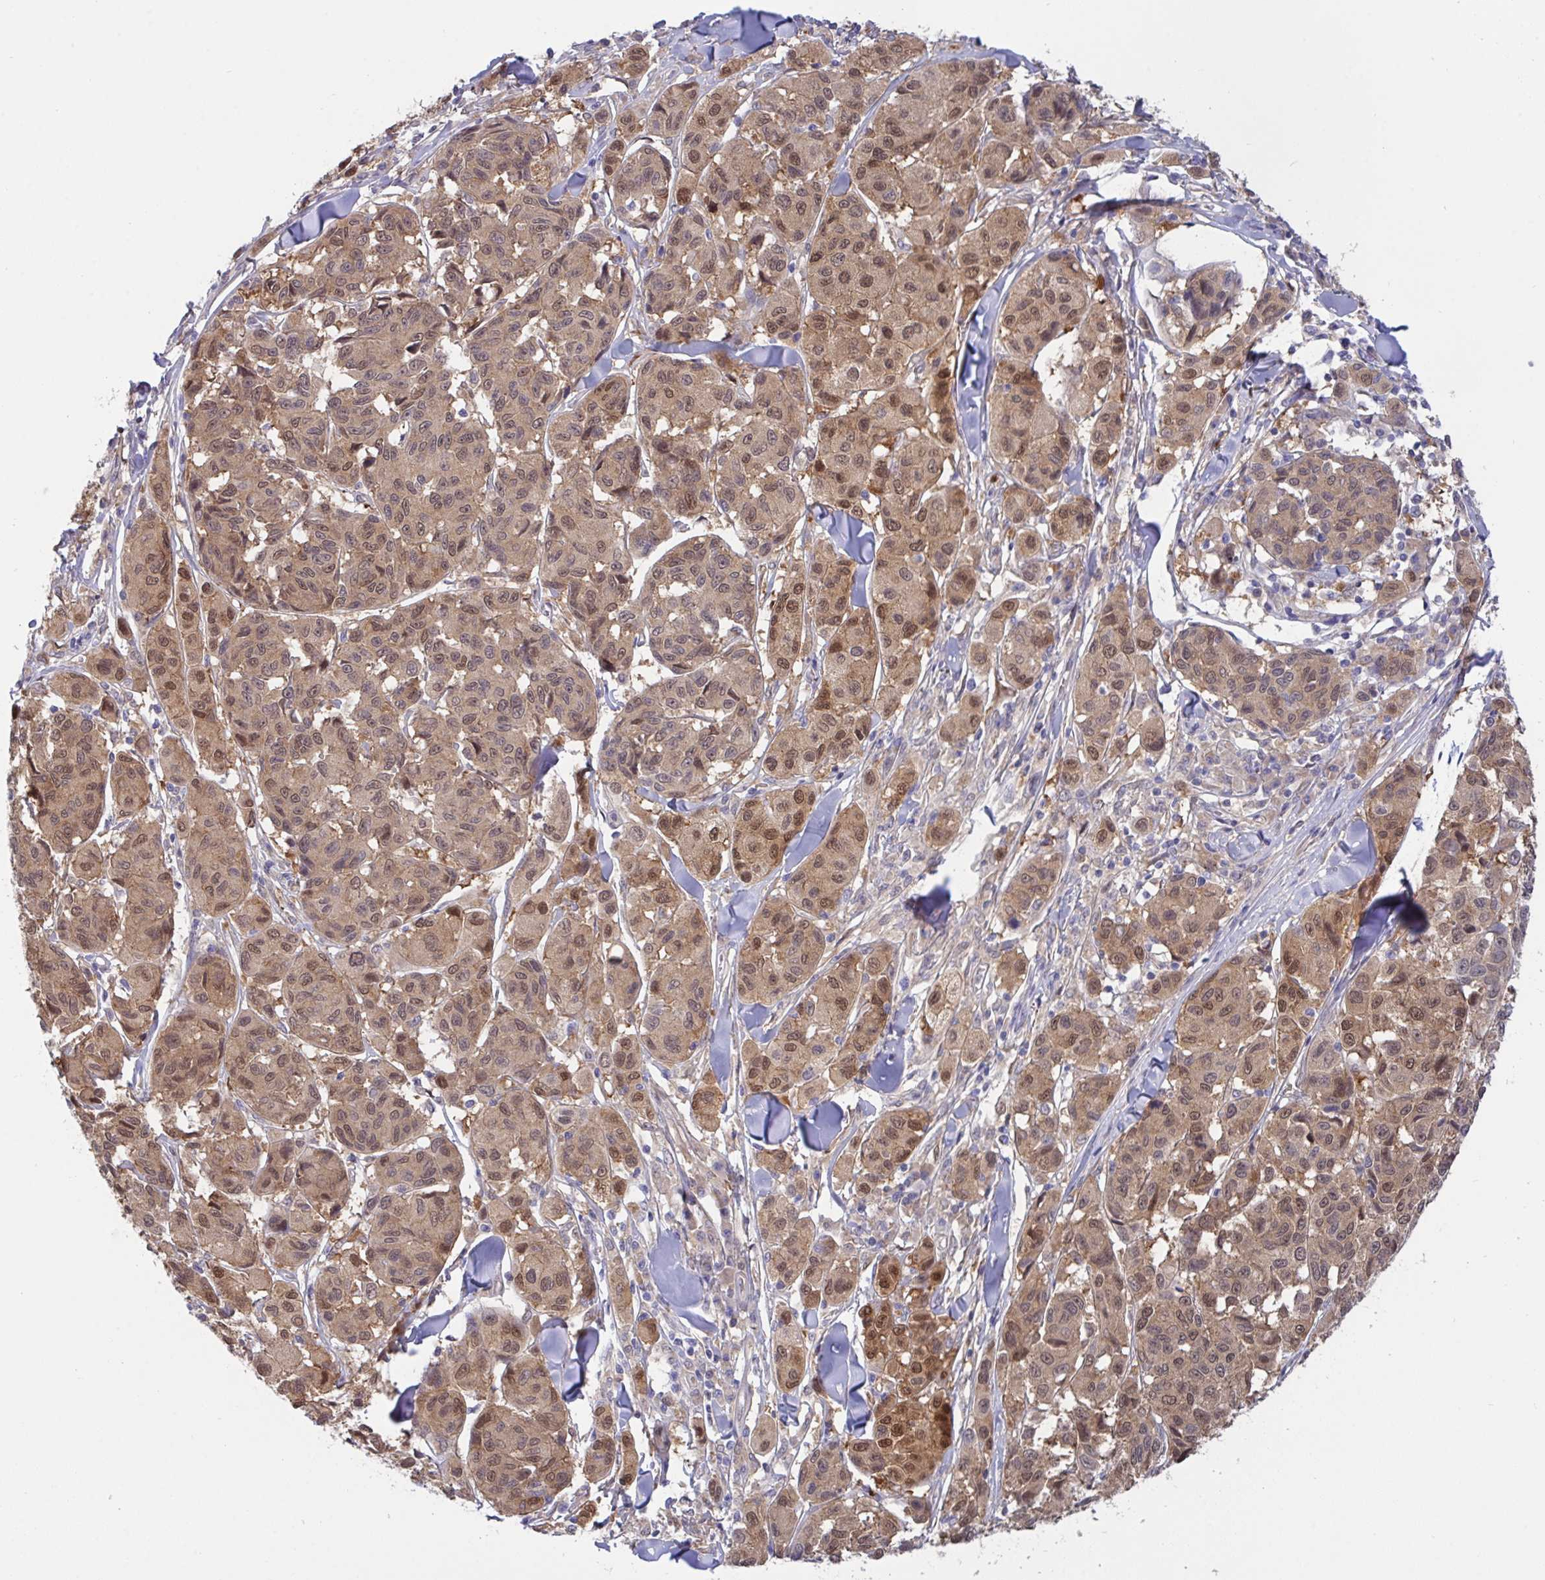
{"staining": {"intensity": "moderate", "quantity": ">75%", "location": "cytoplasmic/membranous,nuclear"}, "tissue": "melanoma", "cell_type": "Tumor cells", "image_type": "cancer", "snomed": [{"axis": "morphology", "description": "Malignant melanoma, NOS"}, {"axis": "topography", "description": "Skin"}], "caption": "Melanoma stained for a protein reveals moderate cytoplasmic/membranous and nuclear positivity in tumor cells.", "gene": "L3HYPDH", "patient": {"sex": "female", "age": 66}}